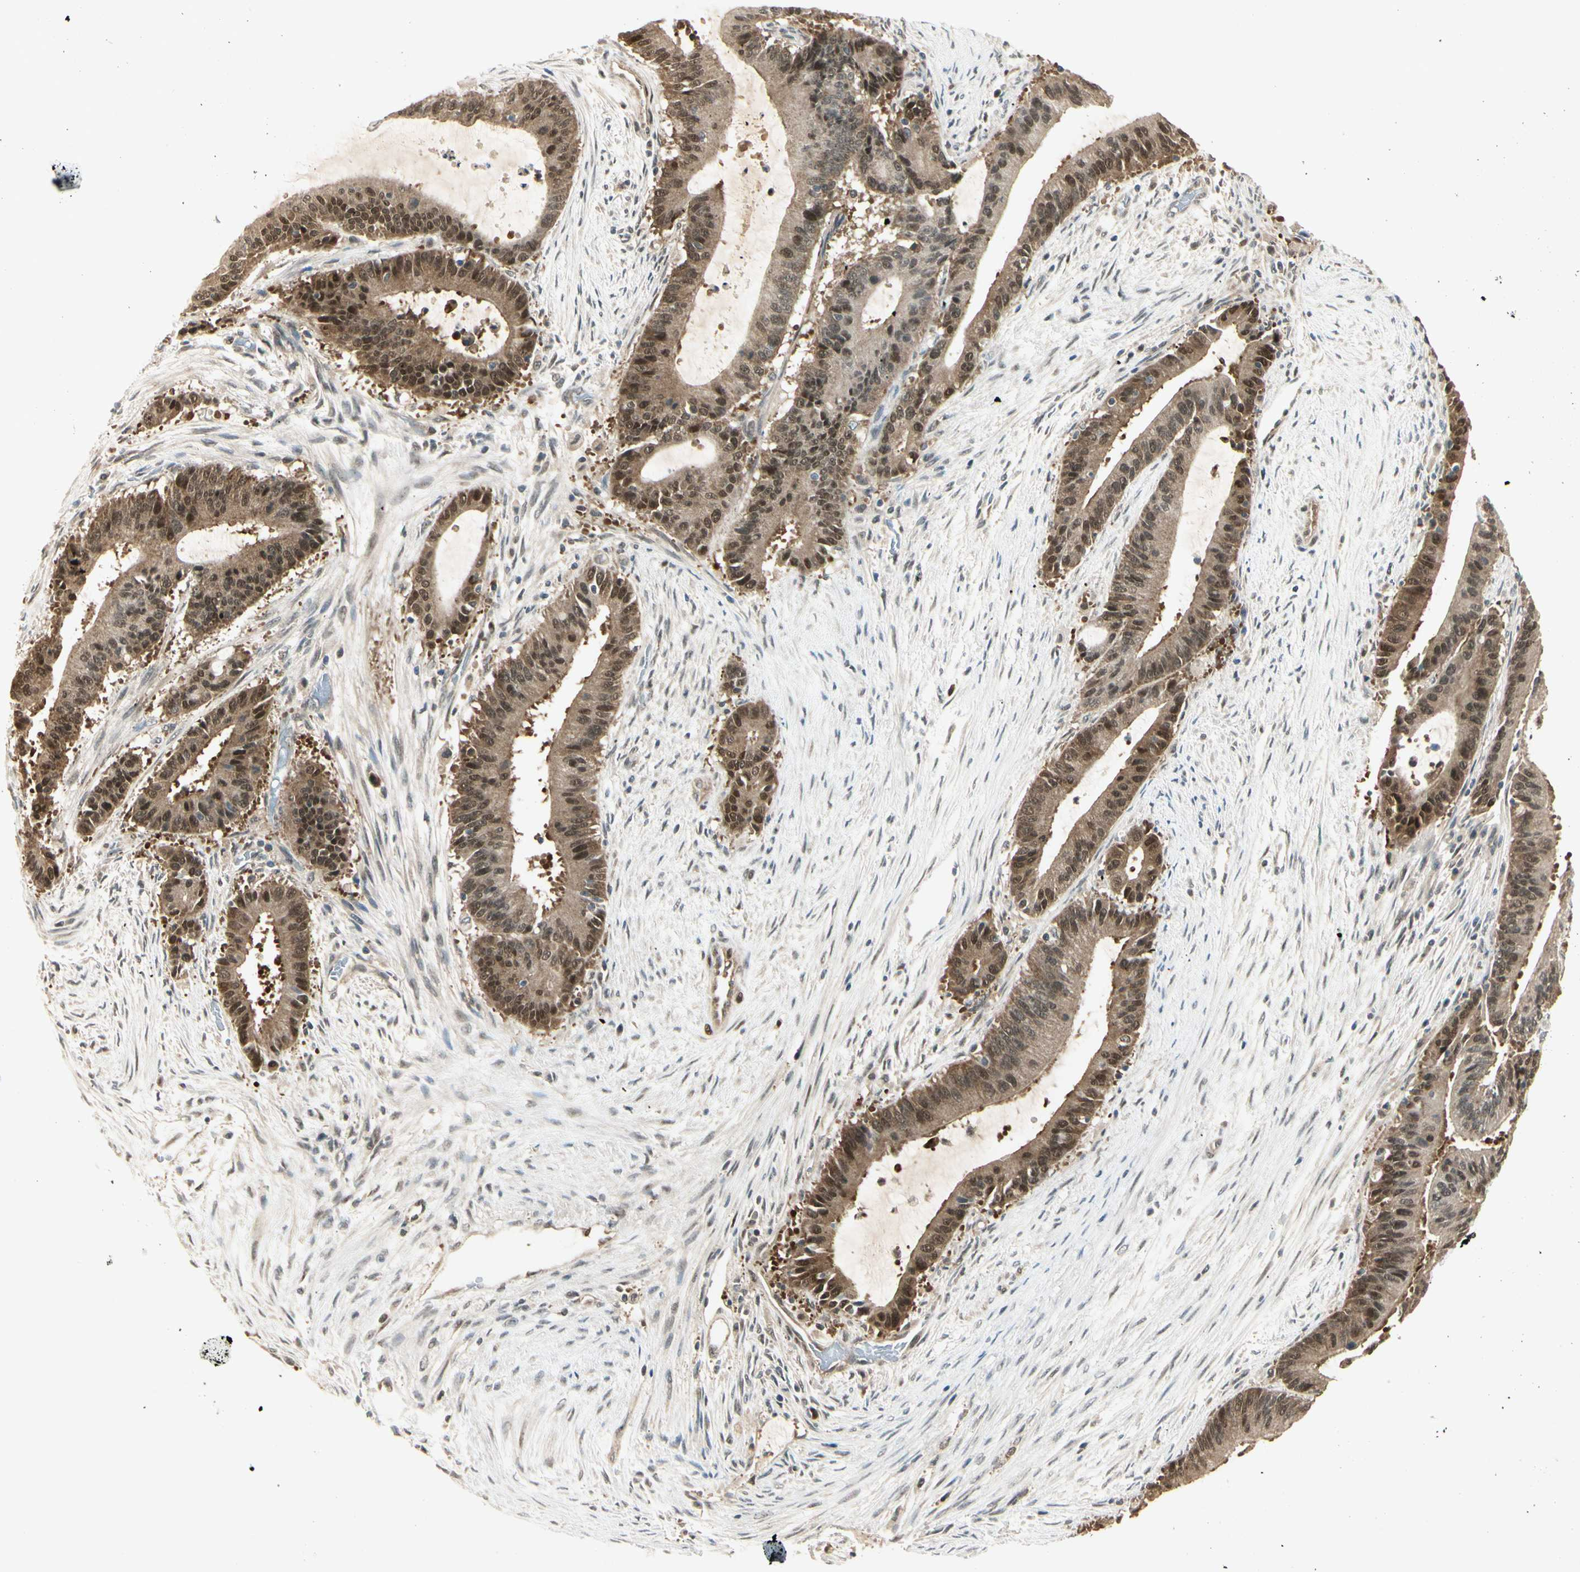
{"staining": {"intensity": "weak", "quantity": "25%-75%", "location": "cytoplasmic/membranous,nuclear"}, "tissue": "liver cancer", "cell_type": "Tumor cells", "image_type": "cancer", "snomed": [{"axis": "morphology", "description": "Cholangiocarcinoma"}, {"axis": "topography", "description": "Liver"}], "caption": "Liver cholangiocarcinoma stained with a brown dye reveals weak cytoplasmic/membranous and nuclear positive staining in approximately 25%-75% of tumor cells.", "gene": "IPO5", "patient": {"sex": "female", "age": 73}}